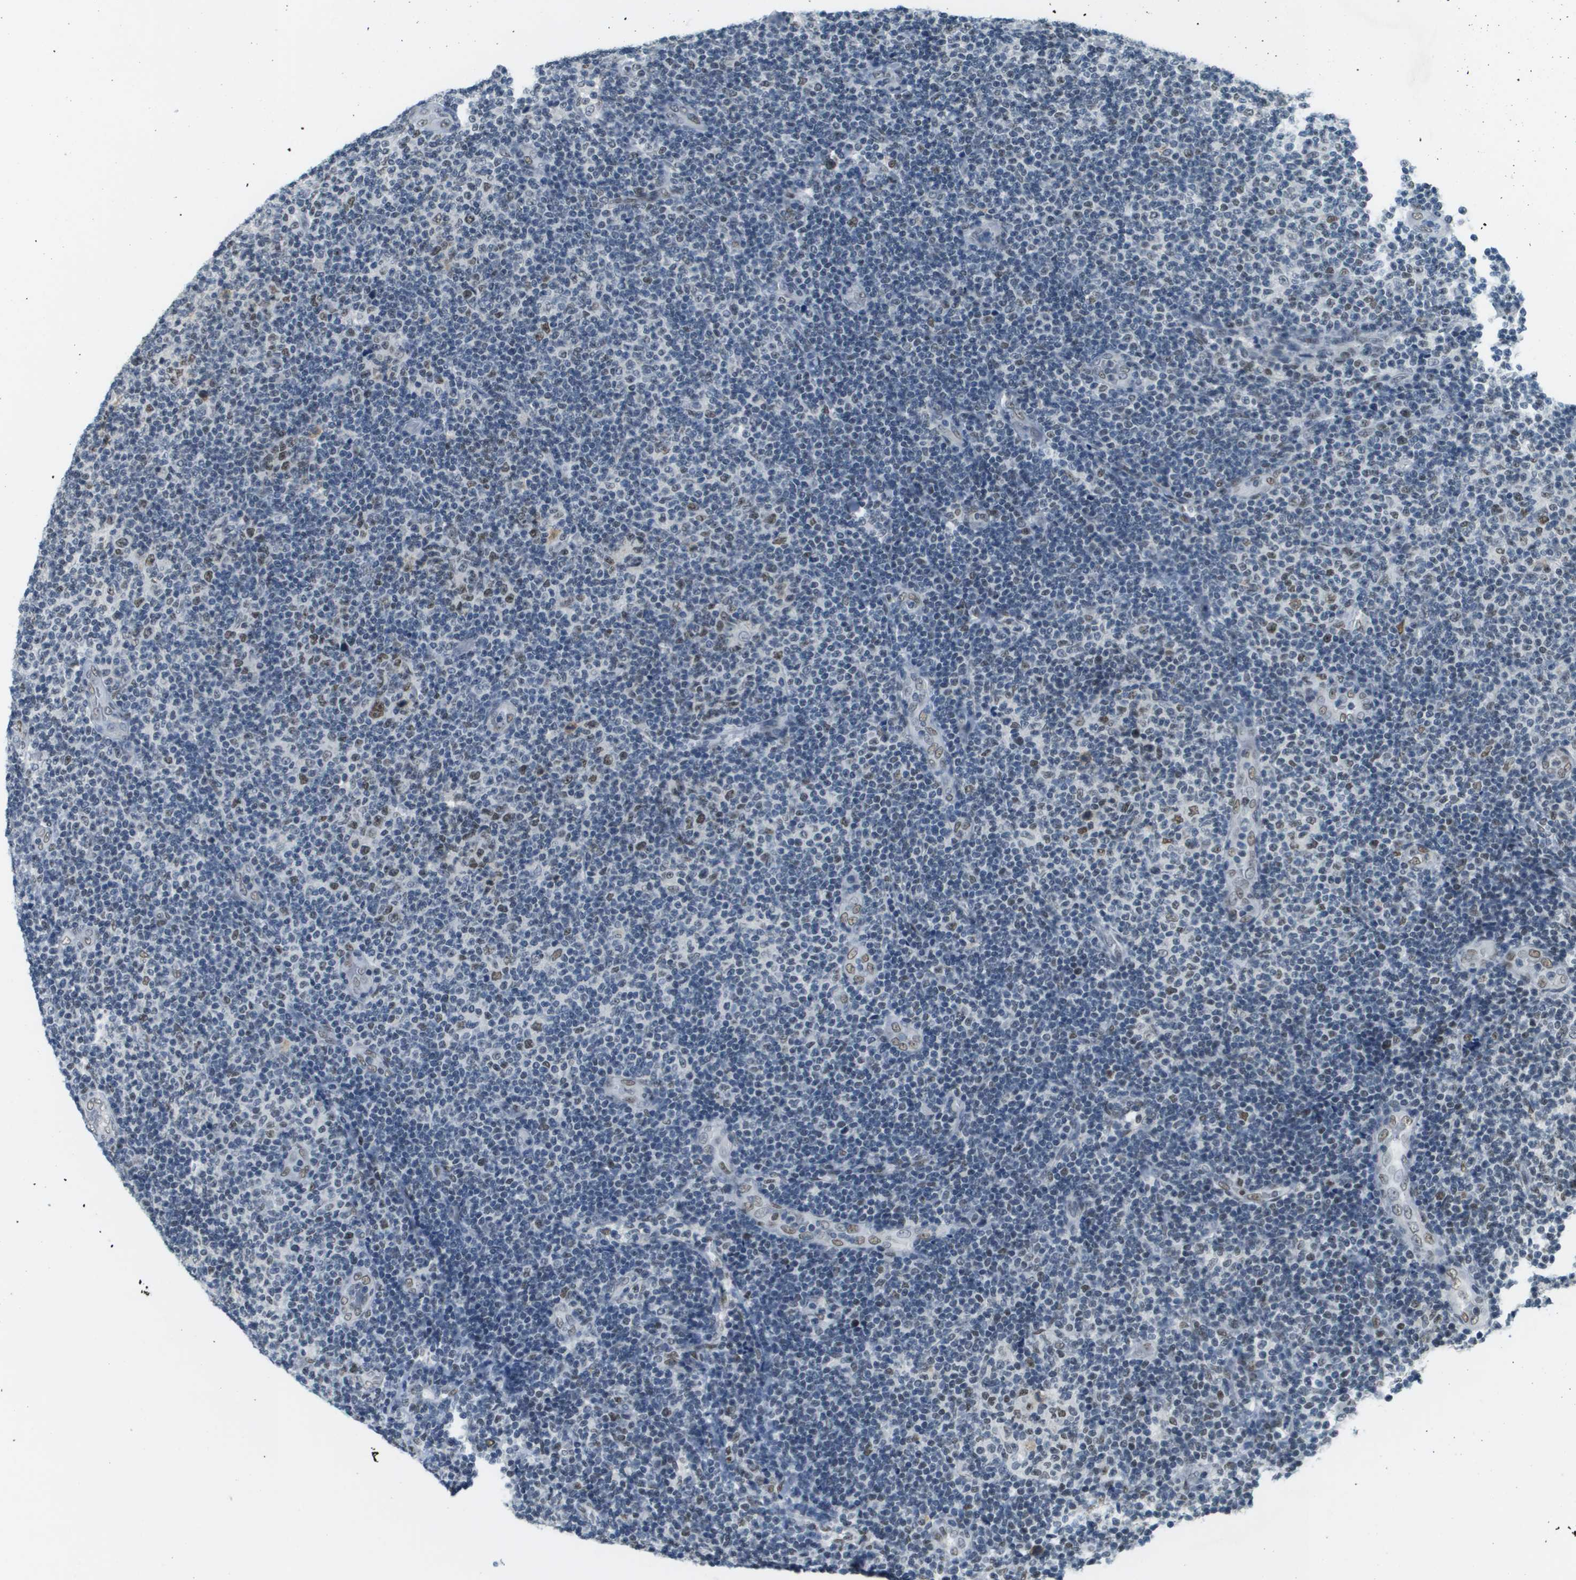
{"staining": {"intensity": "moderate", "quantity": "<25%", "location": "nuclear"}, "tissue": "lymphoma", "cell_type": "Tumor cells", "image_type": "cancer", "snomed": [{"axis": "morphology", "description": "Malignant lymphoma, non-Hodgkin's type, Low grade"}, {"axis": "topography", "description": "Lymph node"}], "caption": "High-power microscopy captured an immunohistochemistry (IHC) histopathology image of lymphoma, revealing moderate nuclear staining in about <25% of tumor cells. (DAB IHC, brown staining for protein, blue staining for nuclei).", "gene": "CBX5", "patient": {"sex": "male", "age": 83}}